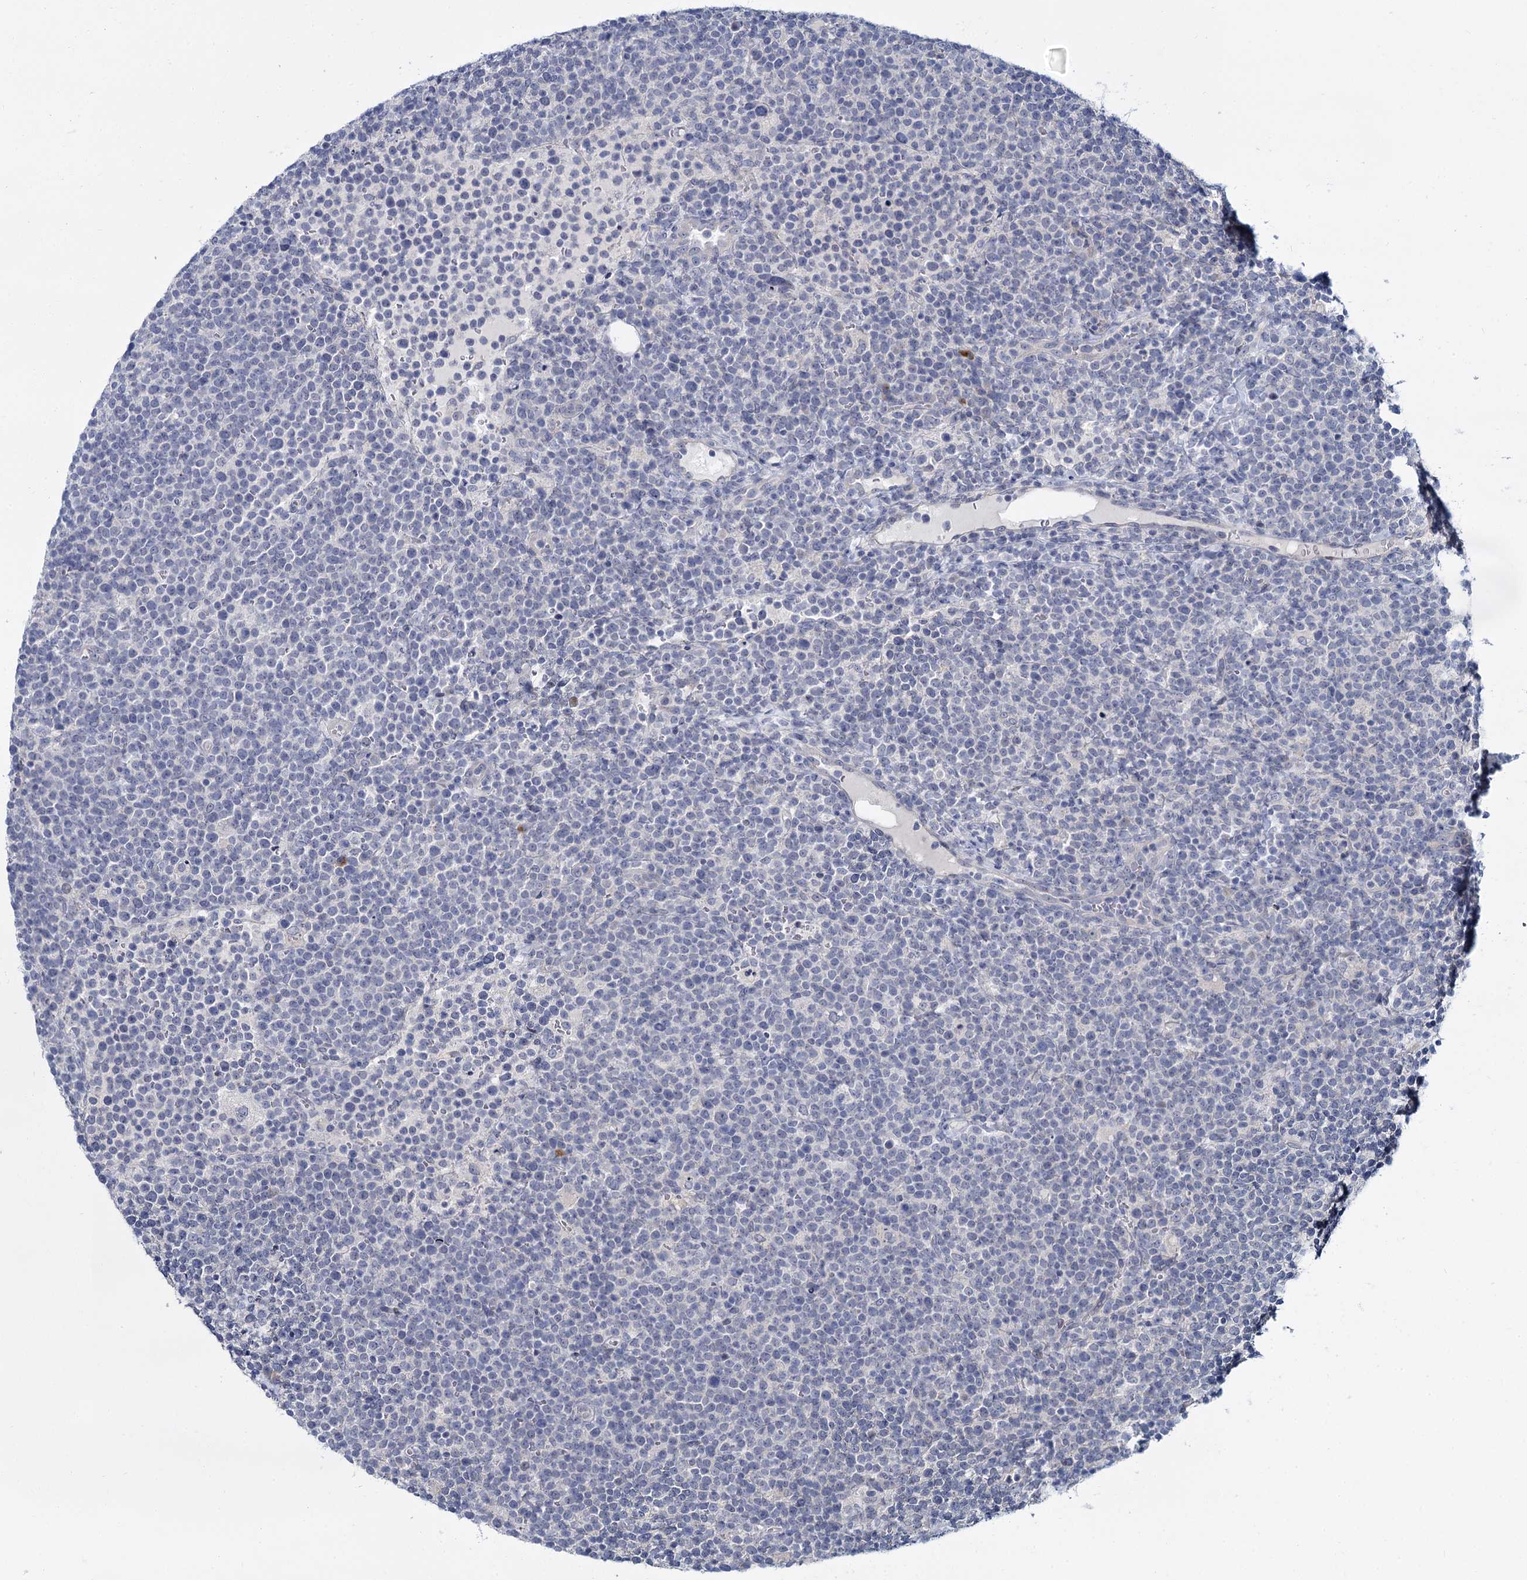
{"staining": {"intensity": "negative", "quantity": "none", "location": "none"}, "tissue": "lymphoma", "cell_type": "Tumor cells", "image_type": "cancer", "snomed": [{"axis": "morphology", "description": "Malignant lymphoma, non-Hodgkin's type, High grade"}, {"axis": "topography", "description": "Lymph node"}], "caption": "DAB immunohistochemical staining of high-grade malignant lymphoma, non-Hodgkin's type reveals no significant expression in tumor cells.", "gene": "ACRBP", "patient": {"sex": "male", "age": 61}}